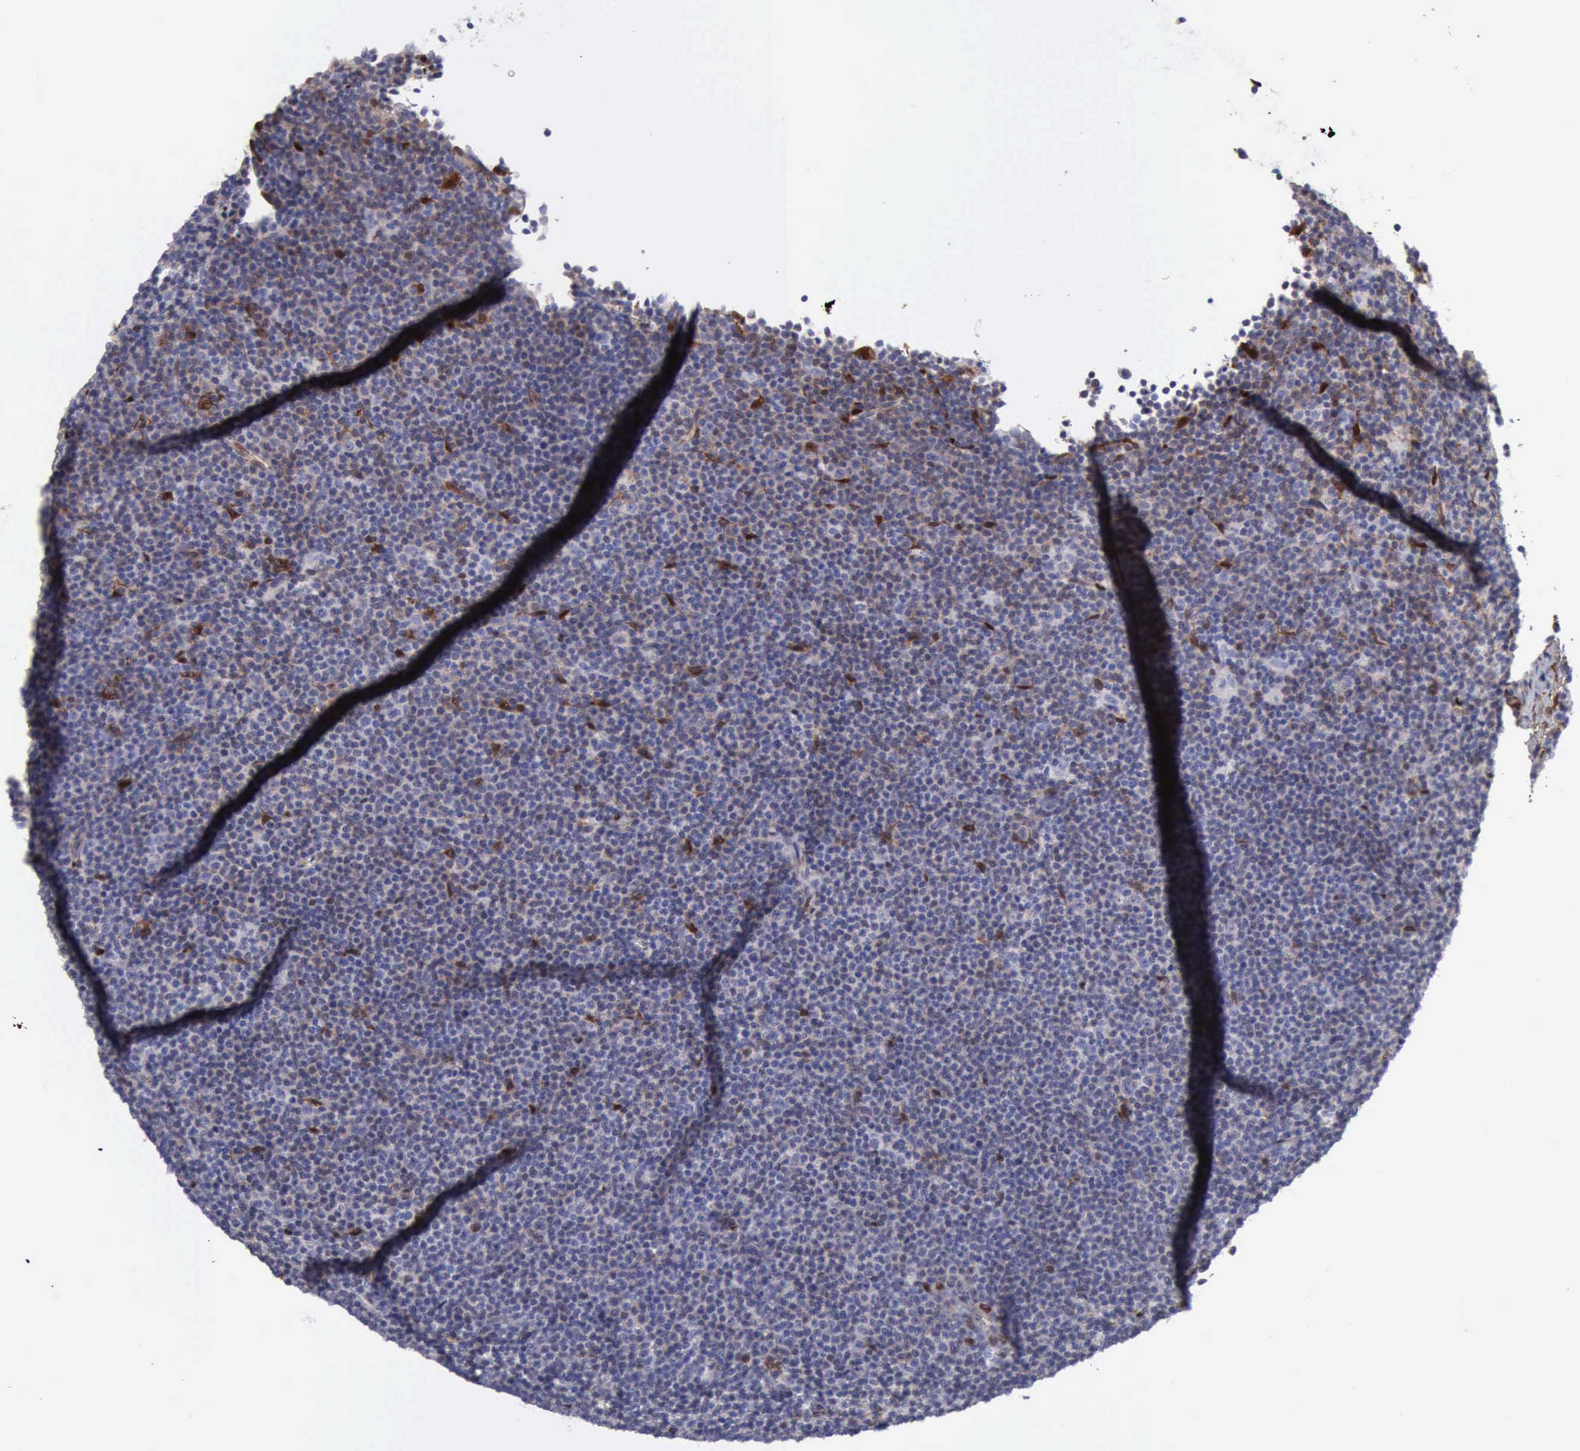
{"staining": {"intensity": "negative", "quantity": "none", "location": "none"}, "tissue": "lymphoma", "cell_type": "Tumor cells", "image_type": "cancer", "snomed": [{"axis": "morphology", "description": "Malignant lymphoma, non-Hodgkin's type, Low grade"}, {"axis": "topography", "description": "Lymph node"}], "caption": "Immunohistochemical staining of malignant lymphoma, non-Hodgkin's type (low-grade) reveals no significant staining in tumor cells.", "gene": "FHL1", "patient": {"sex": "female", "age": 69}}